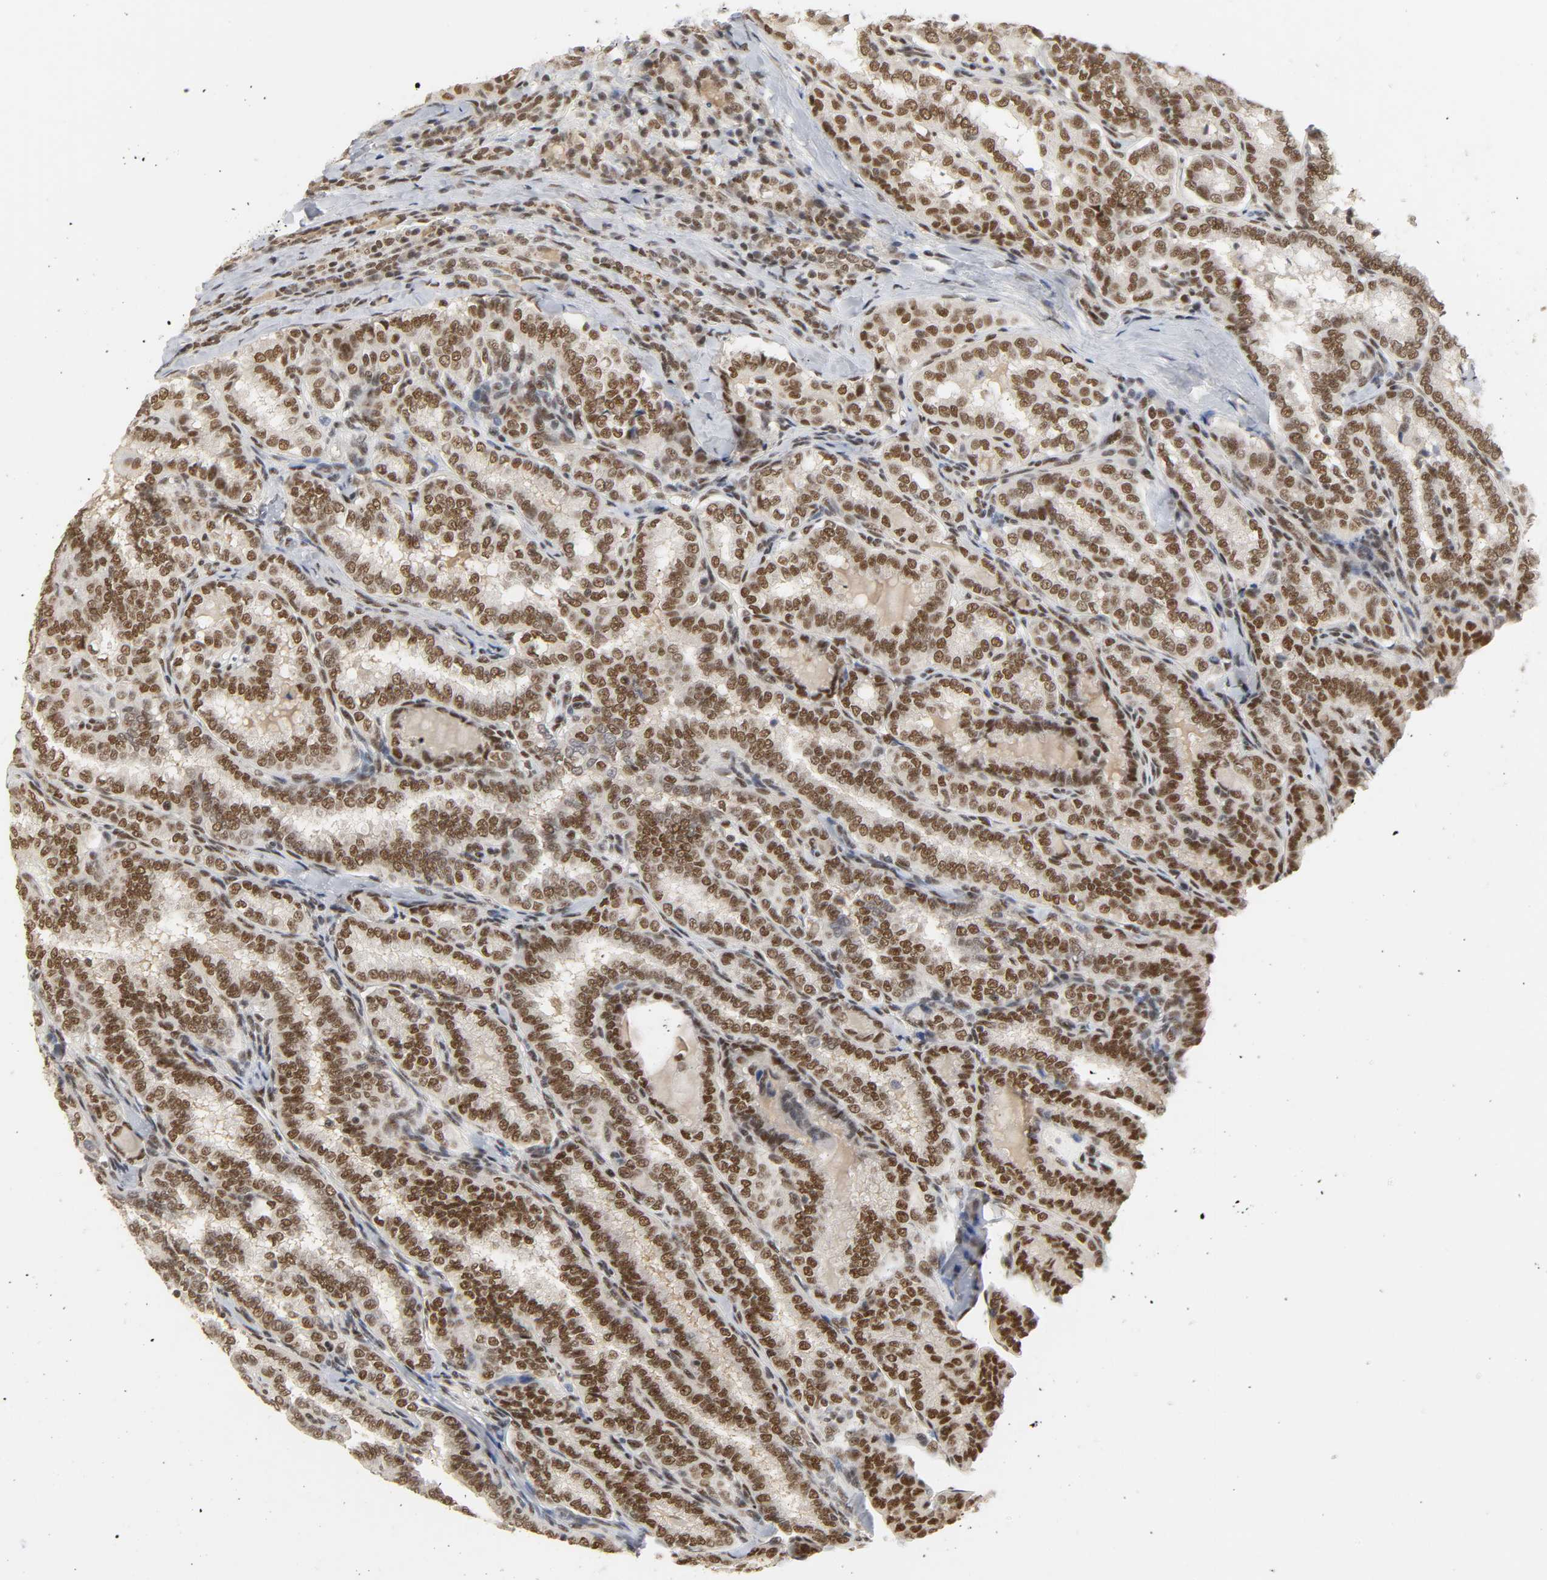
{"staining": {"intensity": "strong", "quantity": ">75%", "location": "nuclear"}, "tissue": "thyroid cancer", "cell_type": "Tumor cells", "image_type": "cancer", "snomed": [{"axis": "morphology", "description": "Papillary adenocarcinoma, NOS"}, {"axis": "topography", "description": "Thyroid gland"}], "caption": "Protein analysis of thyroid cancer (papillary adenocarcinoma) tissue exhibits strong nuclear staining in approximately >75% of tumor cells. (DAB (3,3'-diaminobenzidine) IHC, brown staining for protein, blue staining for nuclei).", "gene": "NCOA6", "patient": {"sex": "female", "age": 30}}